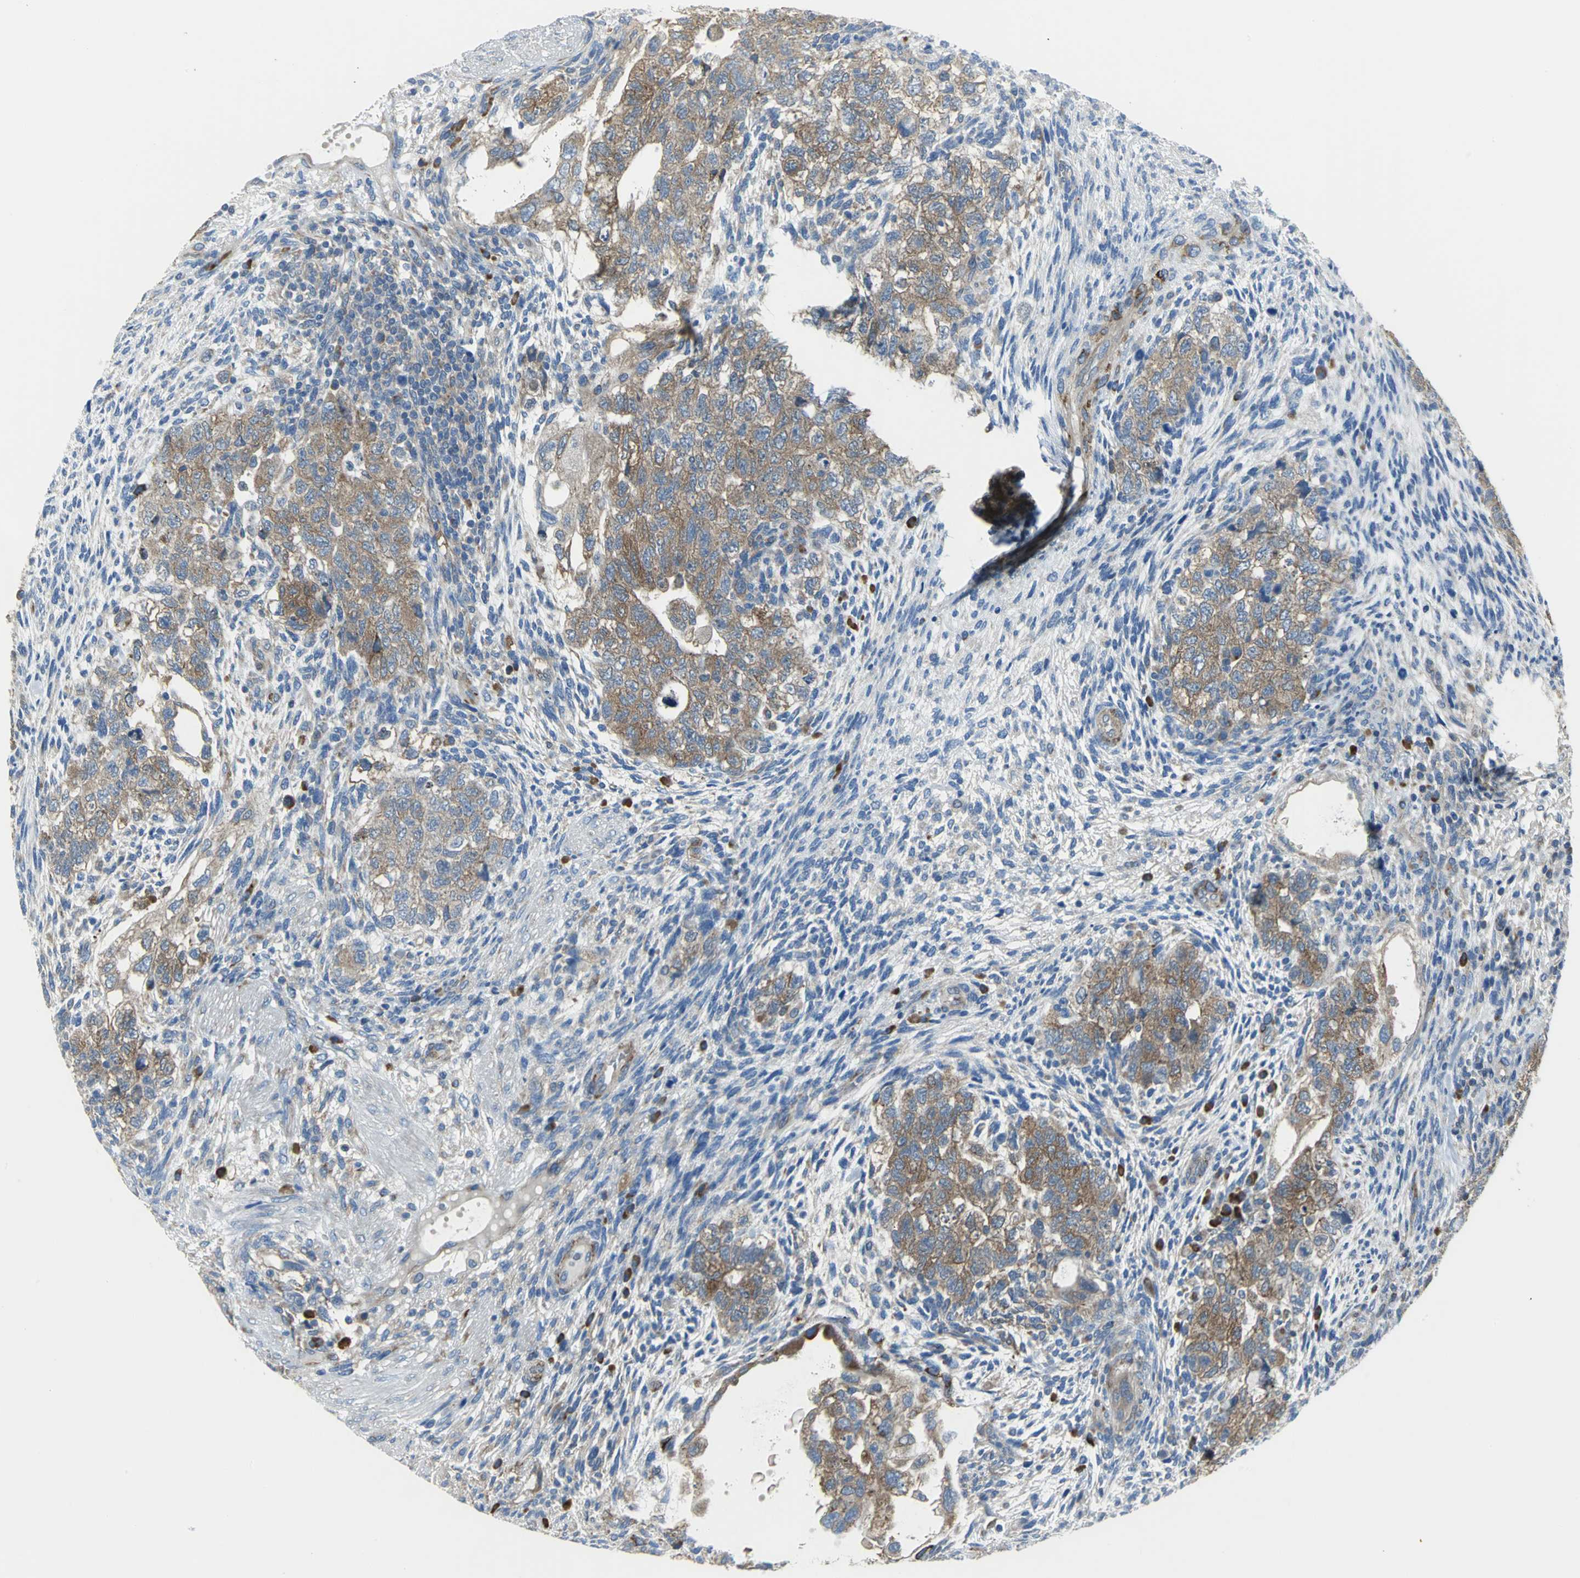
{"staining": {"intensity": "moderate", "quantity": ">75%", "location": "cytoplasmic/membranous"}, "tissue": "testis cancer", "cell_type": "Tumor cells", "image_type": "cancer", "snomed": [{"axis": "morphology", "description": "Normal tissue, NOS"}, {"axis": "morphology", "description": "Carcinoma, Embryonal, NOS"}, {"axis": "topography", "description": "Testis"}], "caption": "Testis cancer (embryonal carcinoma) stained with a protein marker exhibits moderate staining in tumor cells.", "gene": "EIF5A", "patient": {"sex": "male", "age": 36}}